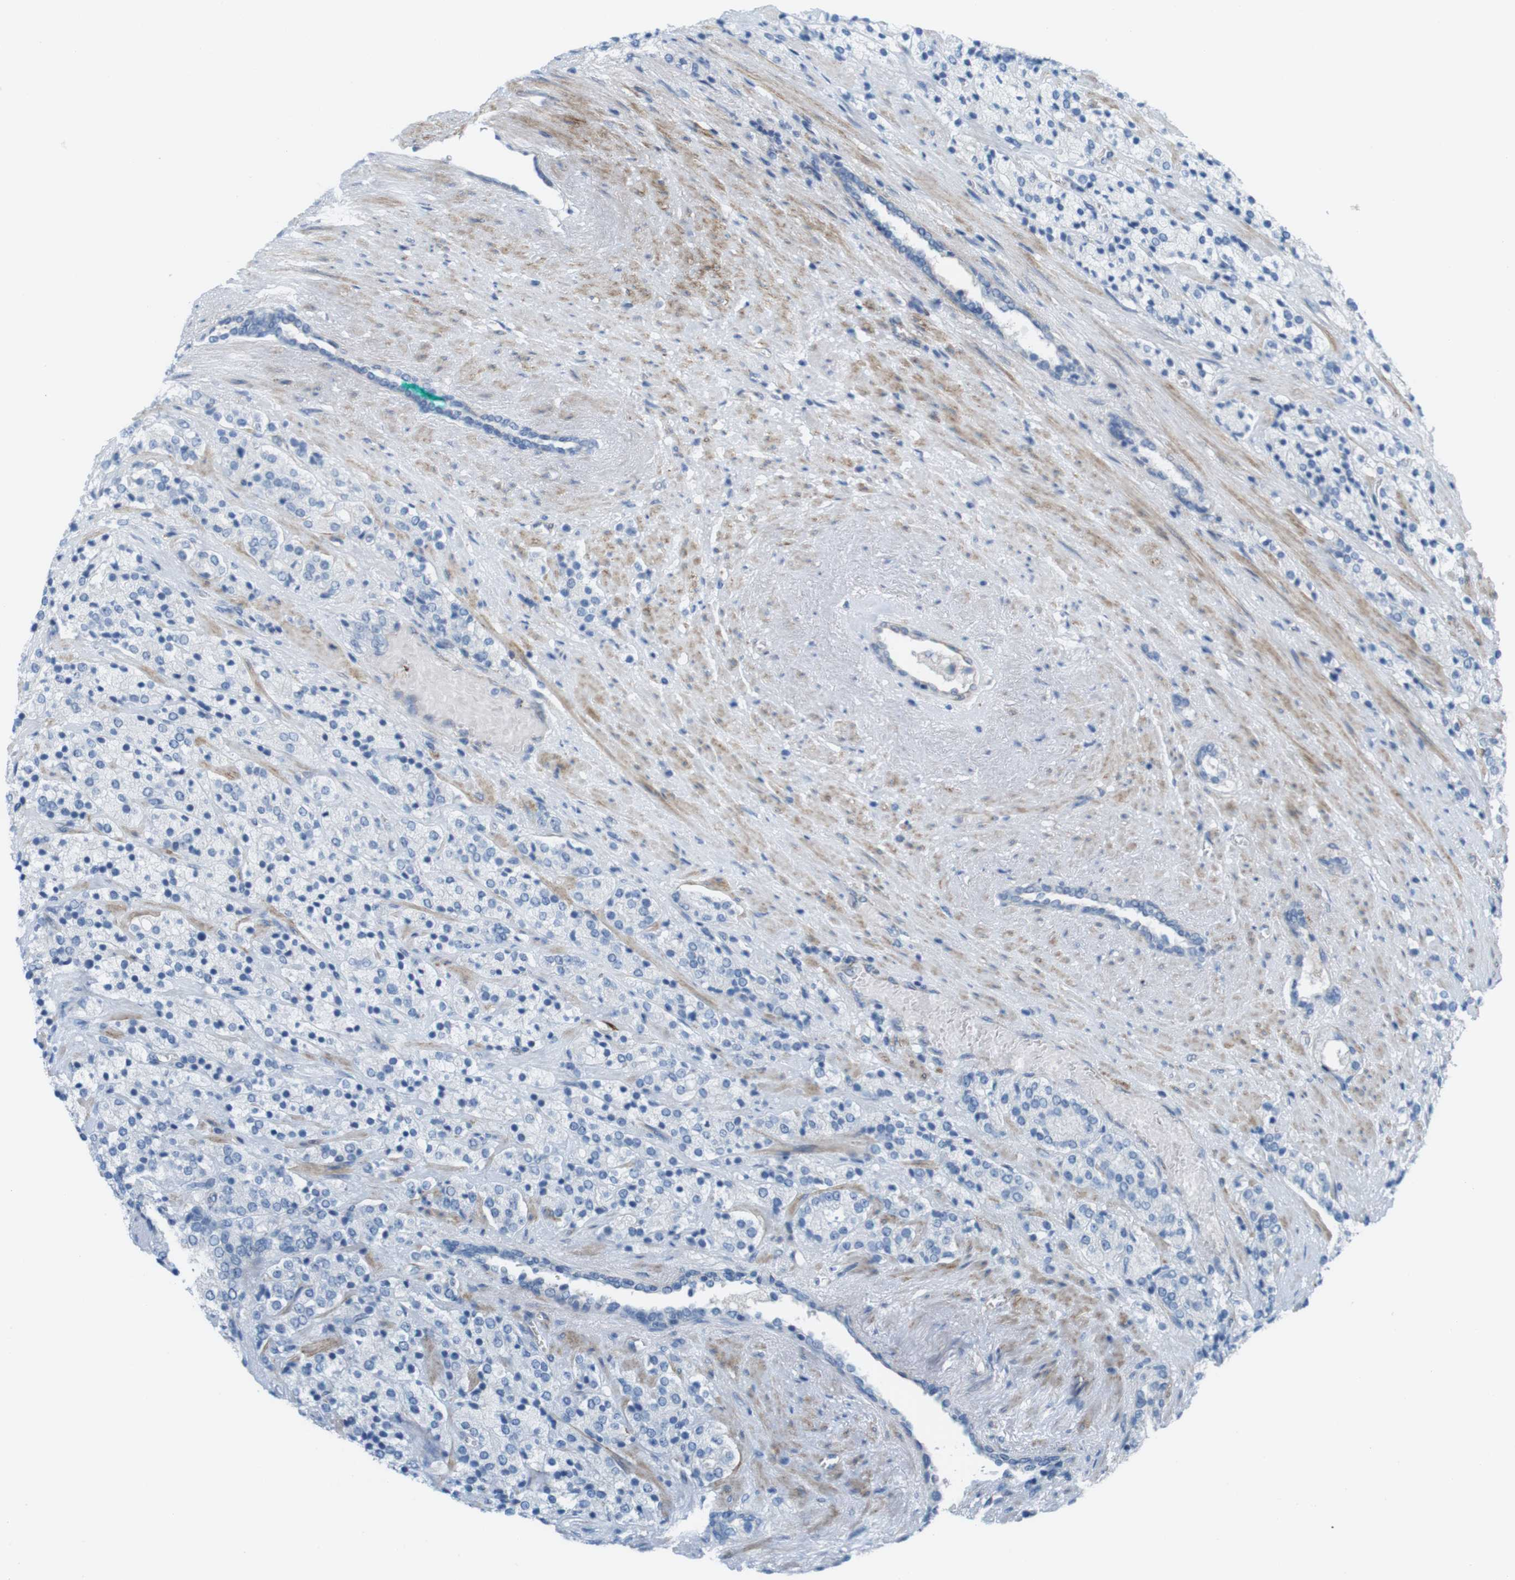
{"staining": {"intensity": "negative", "quantity": "none", "location": "none"}, "tissue": "prostate cancer", "cell_type": "Tumor cells", "image_type": "cancer", "snomed": [{"axis": "morphology", "description": "Adenocarcinoma, High grade"}, {"axis": "topography", "description": "Prostate"}], "caption": "Adenocarcinoma (high-grade) (prostate) was stained to show a protein in brown. There is no significant staining in tumor cells.", "gene": "MYH9", "patient": {"sex": "male", "age": 71}}